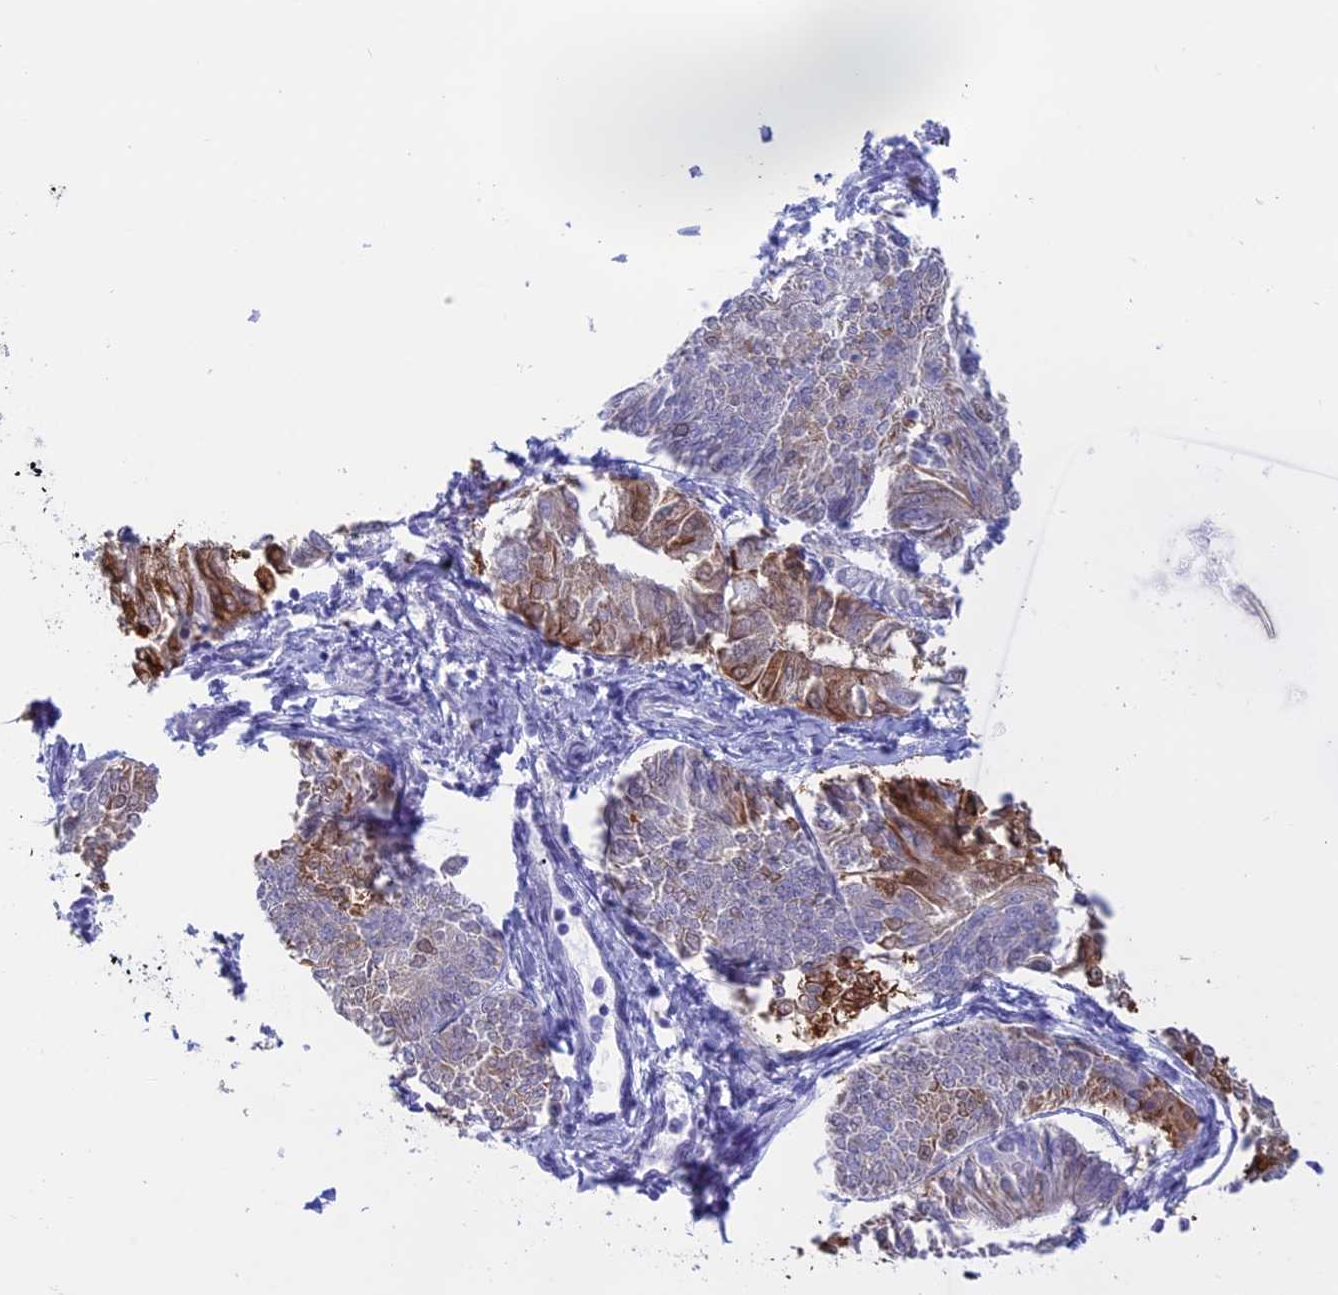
{"staining": {"intensity": "moderate", "quantity": "<25%", "location": "cytoplasmic/membranous"}, "tissue": "endometrial cancer", "cell_type": "Tumor cells", "image_type": "cancer", "snomed": [{"axis": "morphology", "description": "Adenocarcinoma, NOS"}, {"axis": "topography", "description": "Endometrium"}], "caption": "A high-resolution image shows IHC staining of endometrial cancer (adenocarcinoma), which reveals moderate cytoplasmic/membranous staining in approximately <25% of tumor cells.", "gene": "LHFPL2", "patient": {"sex": "female", "age": 58}}